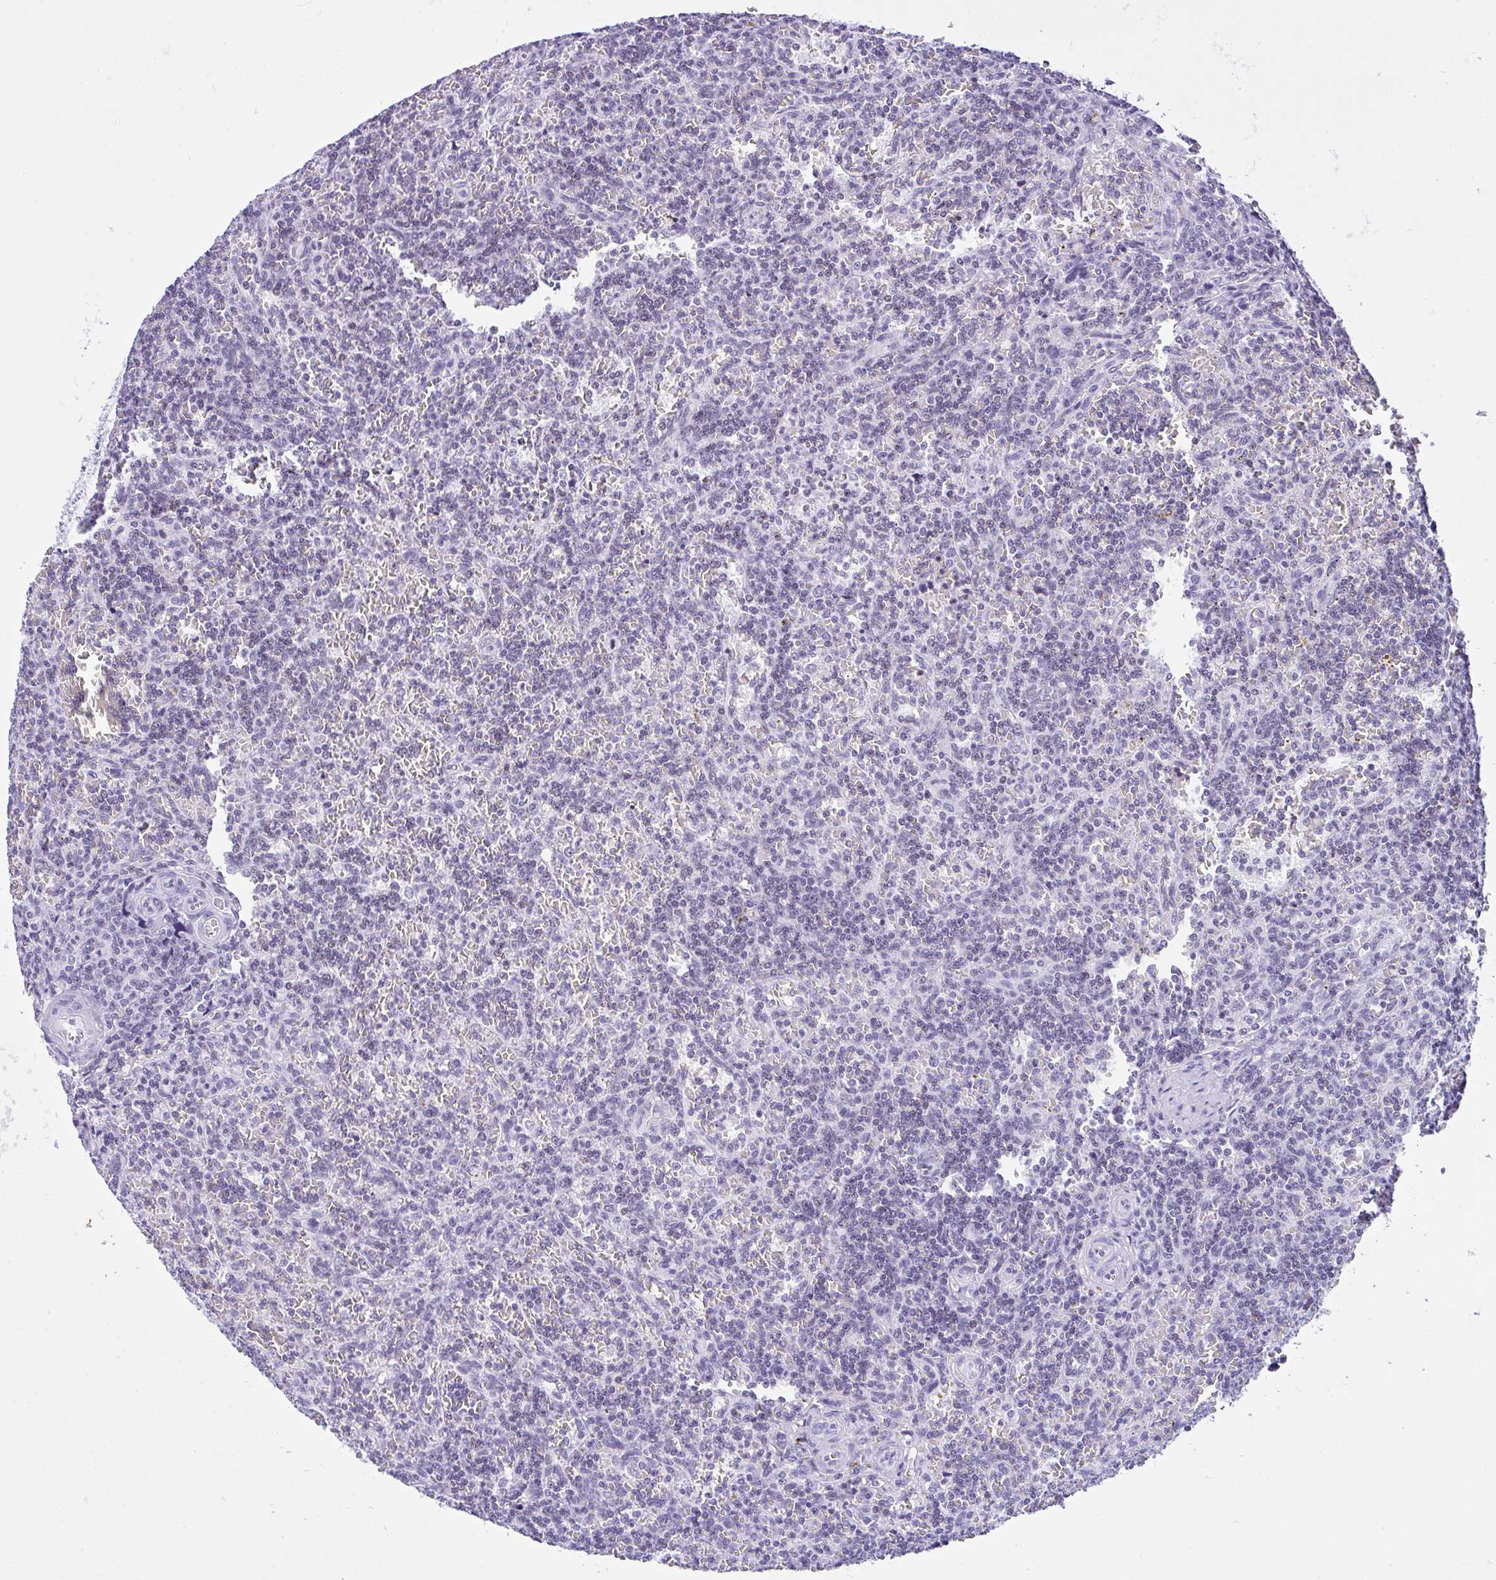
{"staining": {"intensity": "negative", "quantity": "none", "location": "none"}, "tissue": "lymphoma", "cell_type": "Tumor cells", "image_type": "cancer", "snomed": [{"axis": "morphology", "description": "Malignant lymphoma, non-Hodgkin's type, Low grade"}, {"axis": "topography", "description": "Spleen"}], "caption": "Human lymphoma stained for a protein using IHC exhibits no expression in tumor cells.", "gene": "KRT27", "patient": {"sex": "male", "age": 73}}